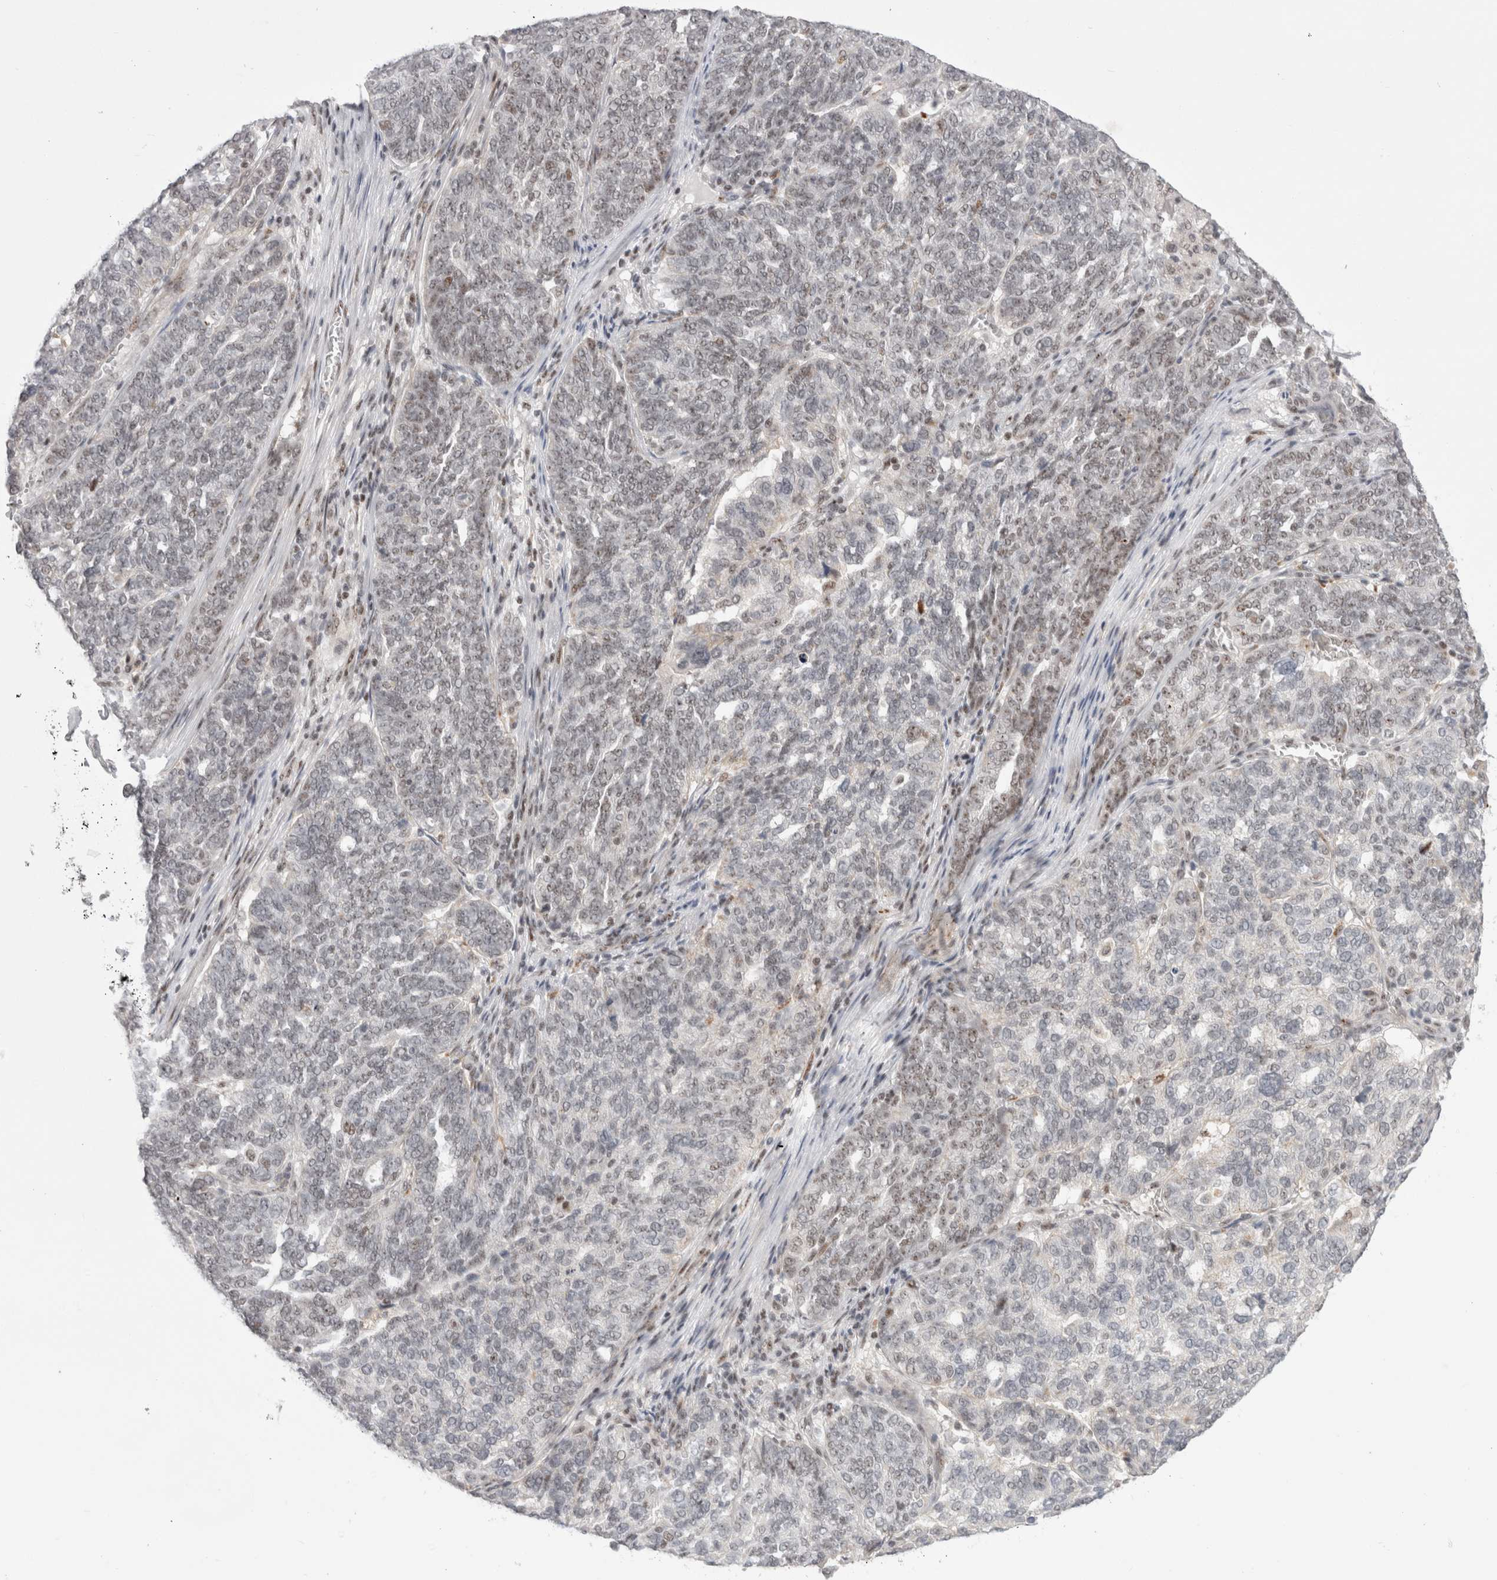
{"staining": {"intensity": "weak", "quantity": "<25%", "location": "nuclear"}, "tissue": "ovarian cancer", "cell_type": "Tumor cells", "image_type": "cancer", "snomed": [{"axis": "morphology", "description": "Cystadenocarcinoma, serous, NOS"}, {"axis": "topography", "description": "Ovary"}], "caption": "Tumor cells show no significant protein positivity in ovarian cancer (serous cystadenocarcinoma). Nuclei are stained in blue.", "gene": "SENP6", "patient": {"sex": "female", "age": 59}}